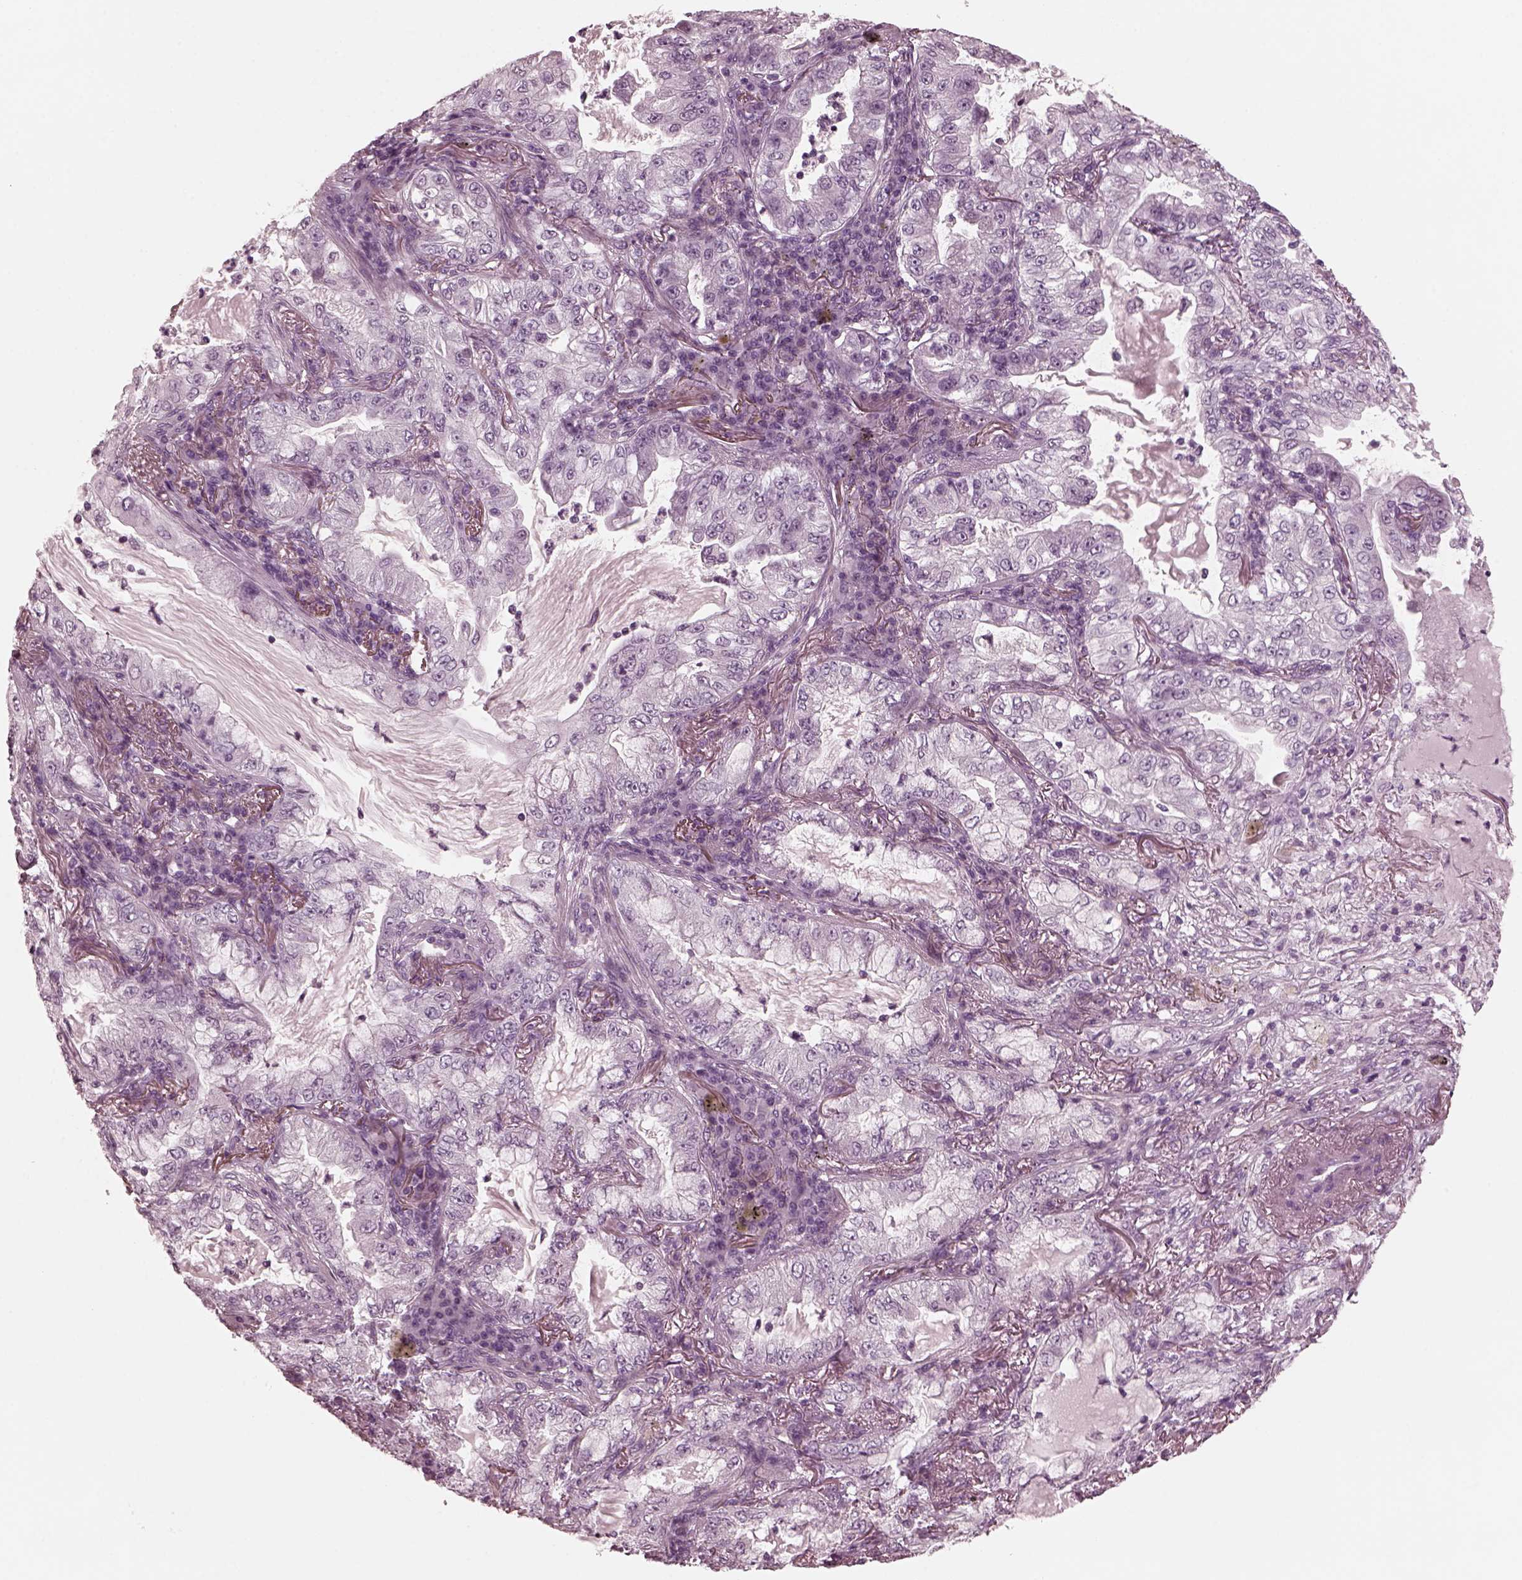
{"staining": {"intensity": "negative", "quantity": "none", "location": "none"}, "tissue": "lung cancer", "cell_type": "Tumor cells", "image_type": "cancer", "snomed": [{"axis": "morphology", "description": "Adenocarcinoma, NOS"}, {"axis": "topography", "description": "Lung"}], "caption": "Tumor cells are negative for brown protein staining in adenocarcinoma (lung).", "gene": "KIF6", "patient": {"sex": "female", "age": 73}}